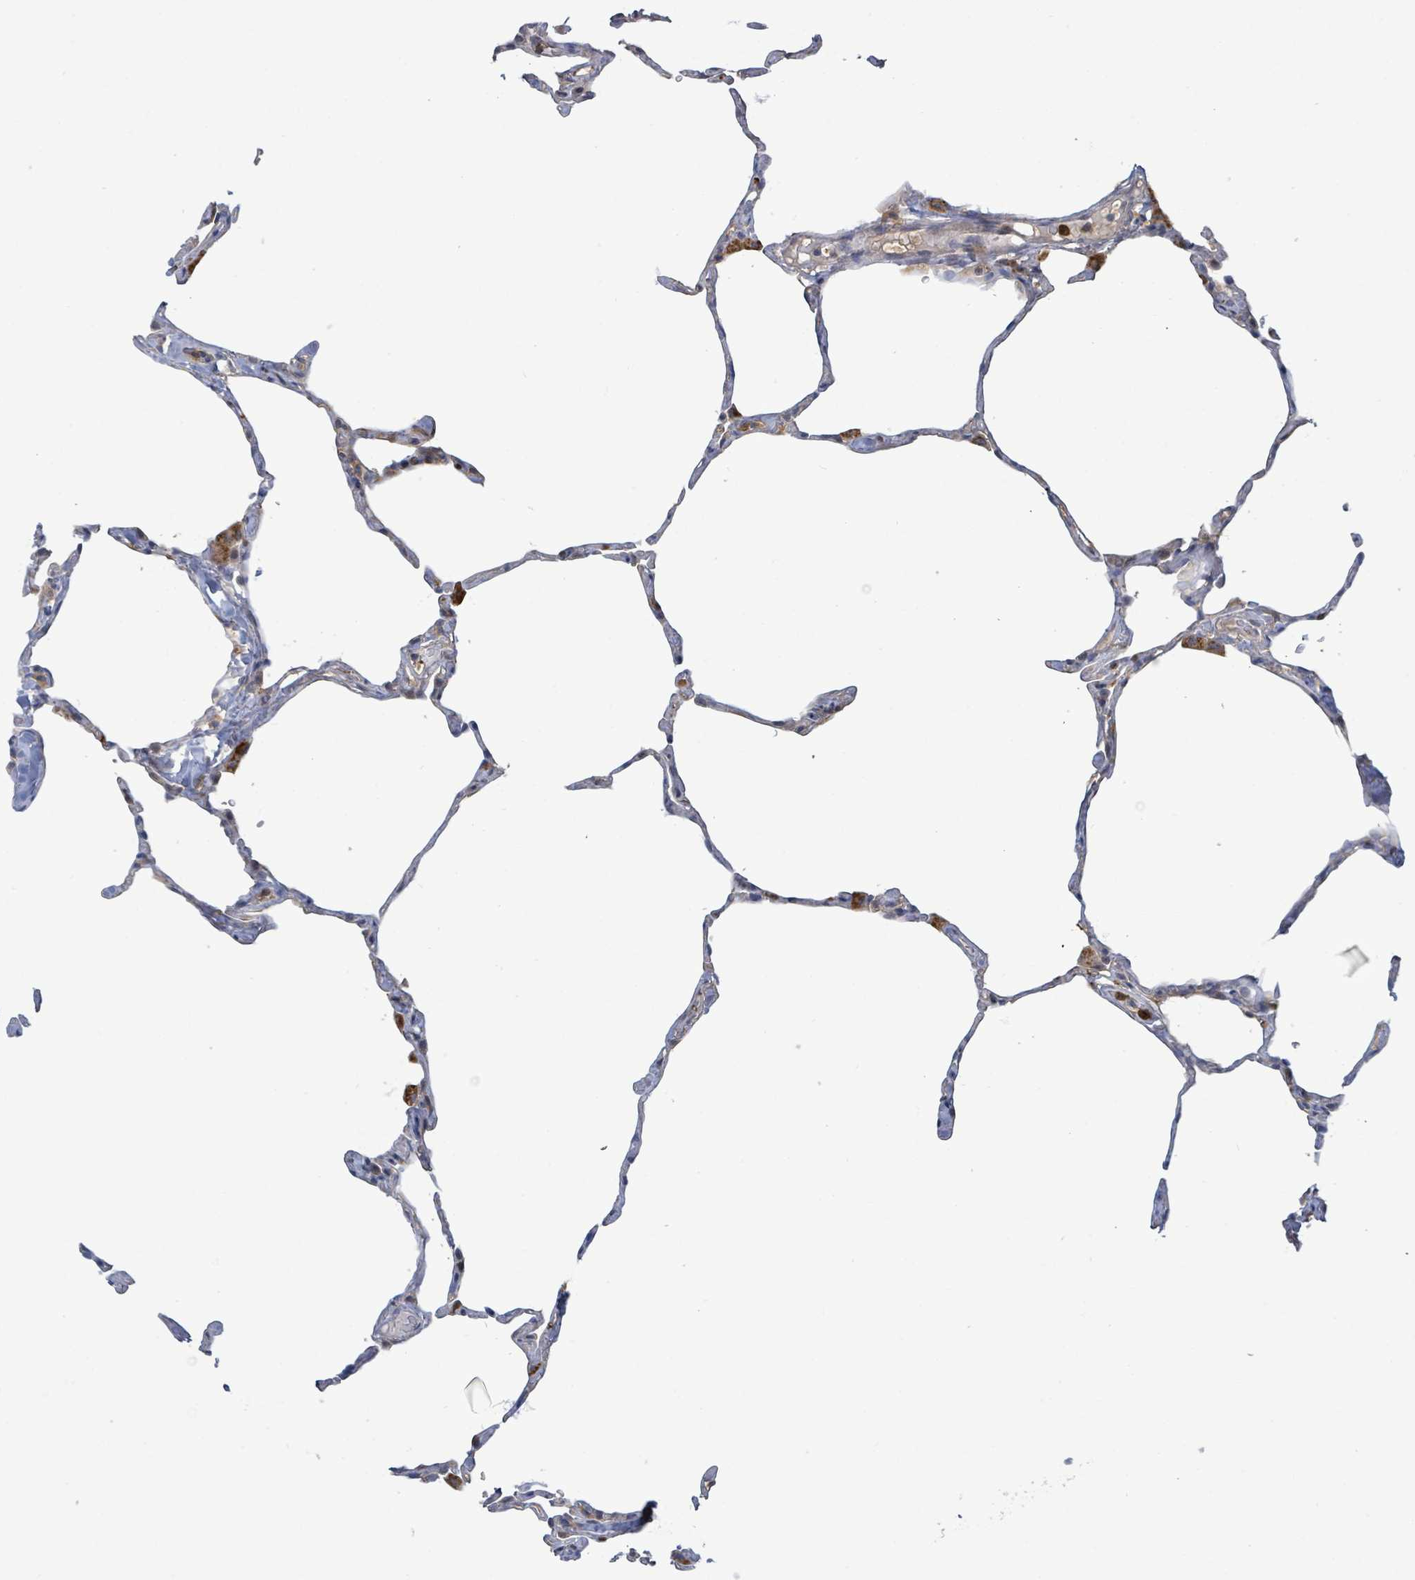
{"staining": {"intensity": "negative", "quantity": "none", "location": "none"}, "tissue": "lung", "cell_type": "Alveolar cells", "image_type": "normal", "snomed": [{"axis": "morphology", "description": "Normal tissue, NOS"}, {"axis": "topography", "description": "Lung"}], "caption": "Image shows no protein positivity in alveolar cells of unremarkable lung.", "gene": "PGAM1", "patient": {"sex": "male", "age": 65}}